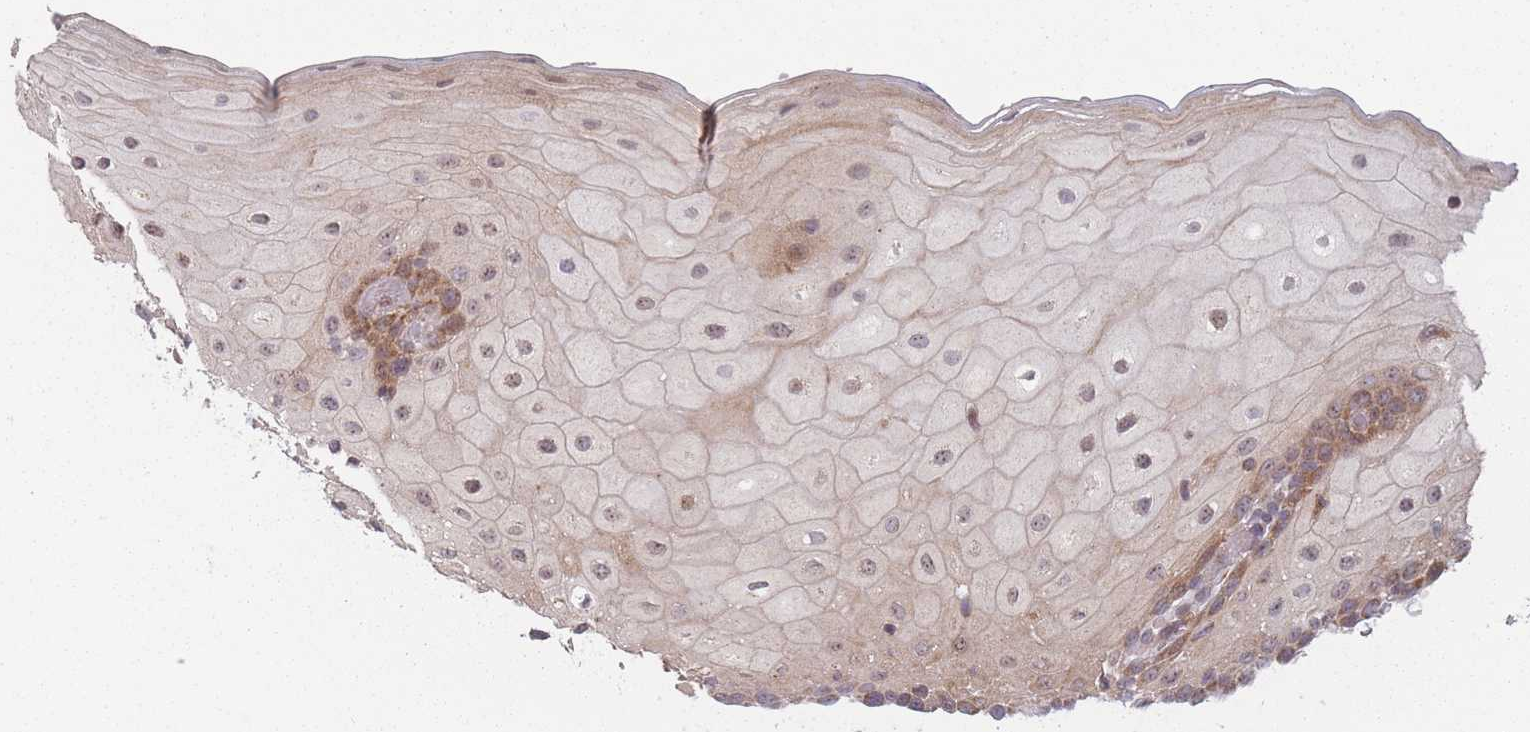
{"staining": {"intensity": "moderate", "quantity": ">75%", "location": "cytoplasmic/membranous"}, "tissue": "oral mucosa", "cell_type": "Squamous epithelial cells", "image_type": "normal", "snomed": [{"axis": "morphology", "description": "Normal tissue, NOS"}, {"axis": "topography", "description": "Oral tissue"}], "caption": "Protein staining by immunohistochemistry demonstrates moderate cytoplasmic/membranous staining in approximately >75% of squamous epithelial cells in normal oral mucosa.", "gene": "OR10Q1", "patient": {"sex": "female", "age": 70}}